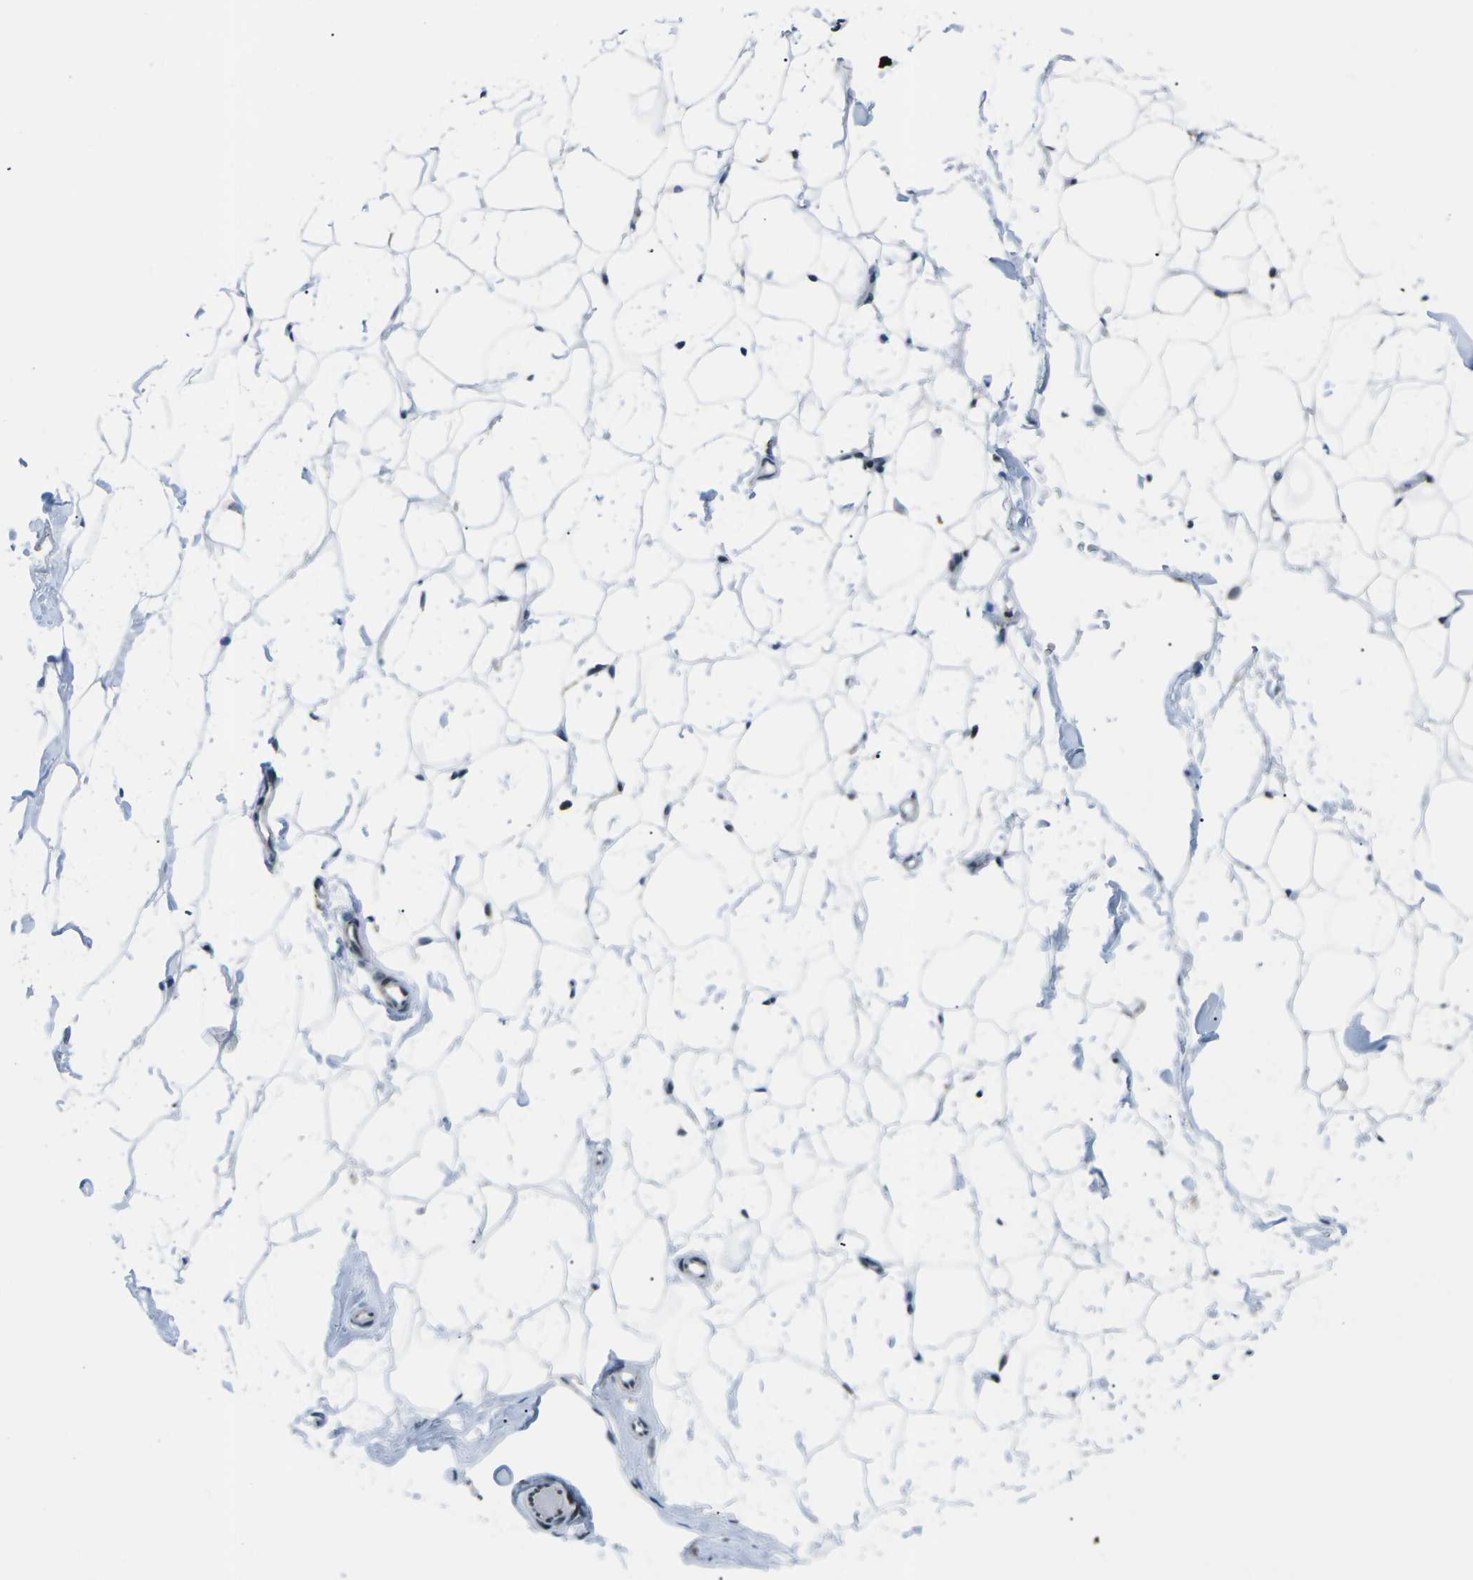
{"staining": {"intensity": "negative", "quantity": "none", "location": "none"}, "tissue": "adipose tissue", "cell_type": "Adipocytes", "image_type": "normal", "snomed": [{"axis": "morphology", "description": "Normal tissue, NOS"}, {"axis": "topography", "description": "Breast"}, {"axis": "topography", "description": "Soft tissue"}], "caption": "This is a image of IHC staining of normal adipose tissue, which shows no positivity in adipocytes.", "gene": "MBNL1", "patient": {"sex": "female", "age": 75}}